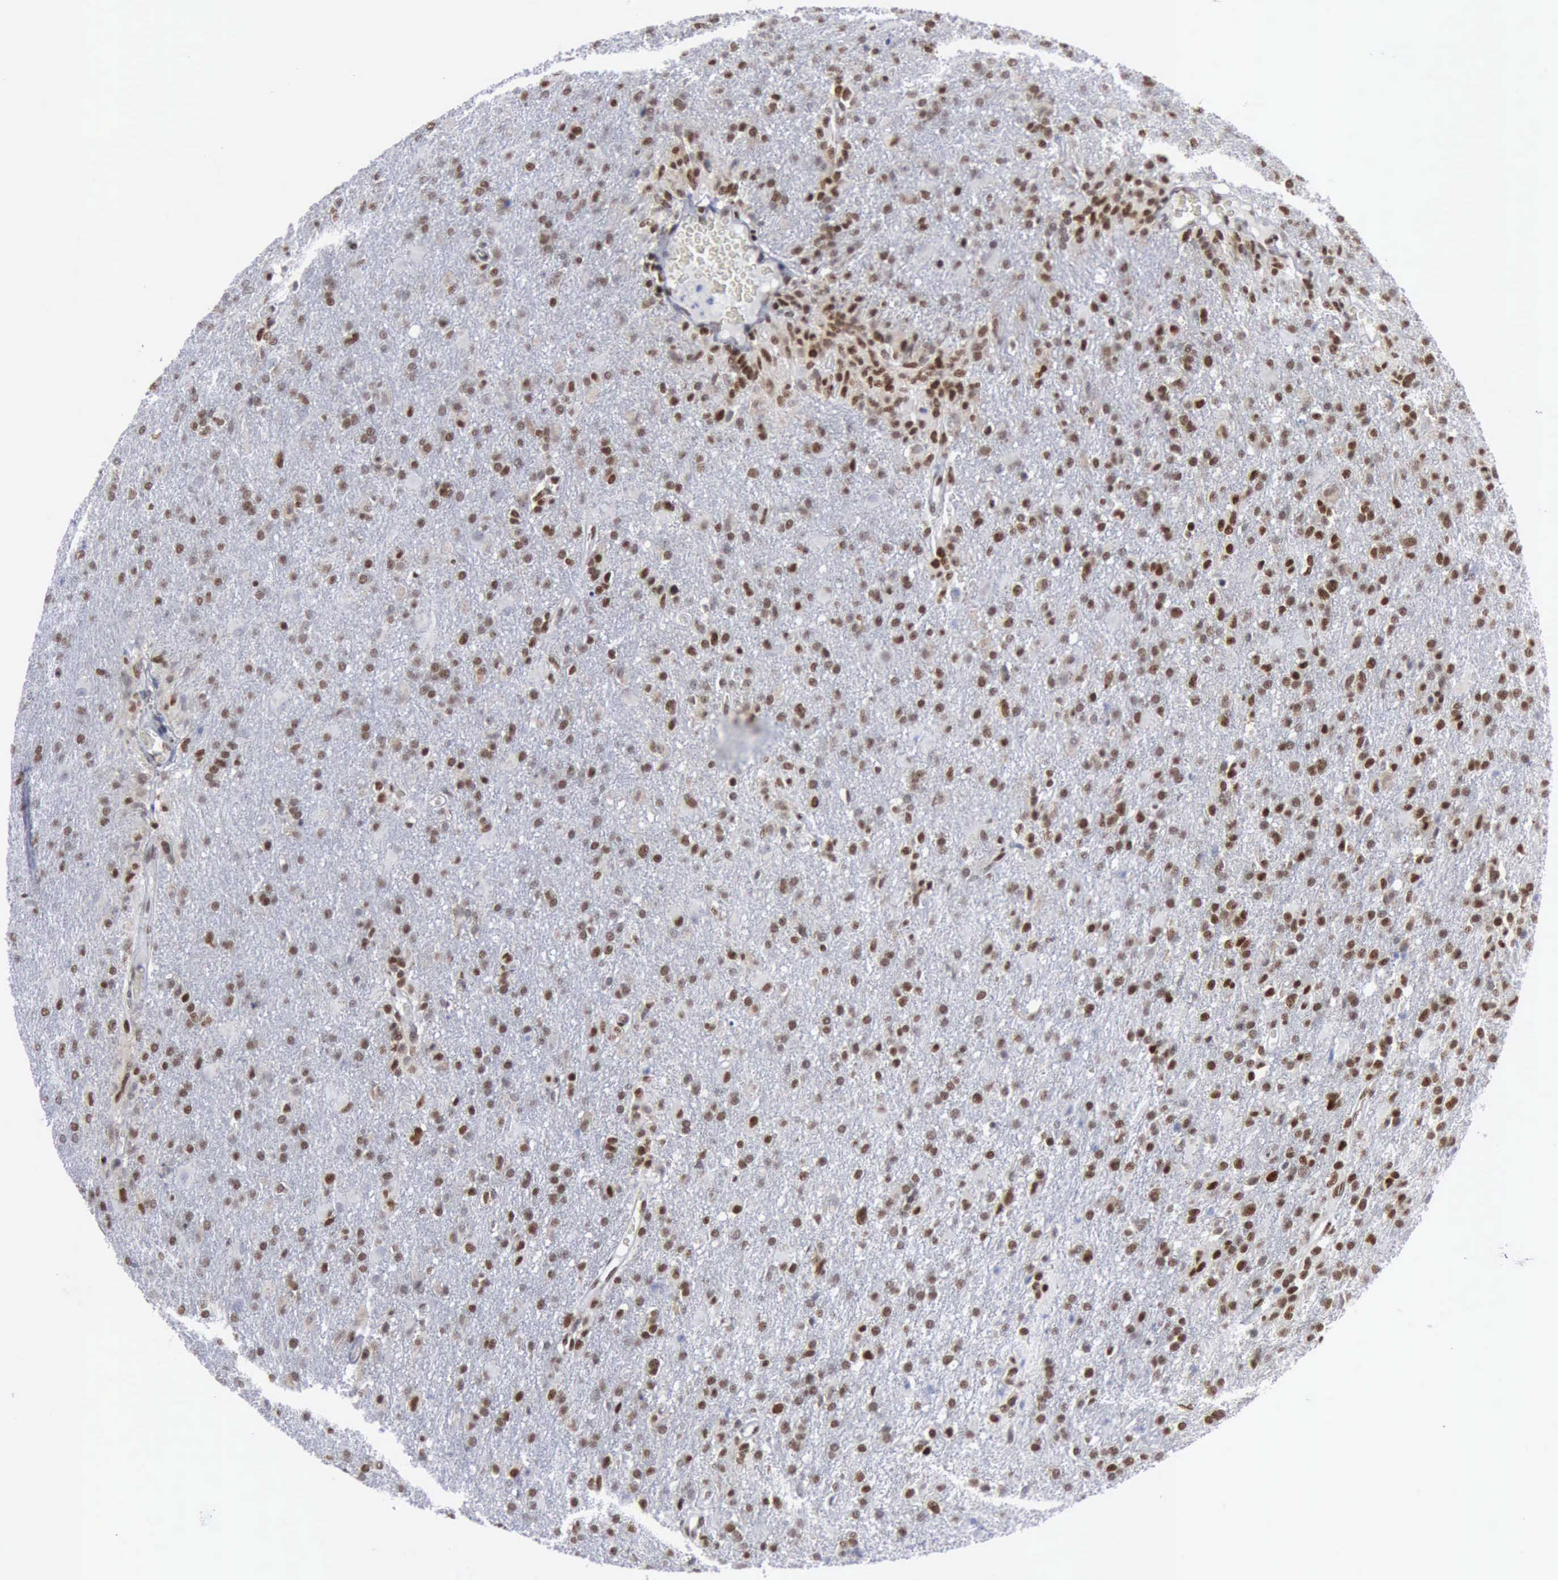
{"staining": {"intensity": "moderate", "quantity": ">75%", "location": "nuclear"}, "tissue": "glioma", "cell_type": "Tumor cells", "image_type": "cancer", "snomed": [{"axis": "morphology", "description": "Glioma, malignant, High grade"}, {"axis": "topography", "description": "Brain"}], "caption": "This photomicrograph shows glioma stained with immunohistochemistry (IHC) to label a protein in brown. The nuclear of tumor cells show moderate positivity for the protein. Nuclei are counter-stained blue.", "gene": "XPA", "patient": {"sex": "male", "age": 68}}